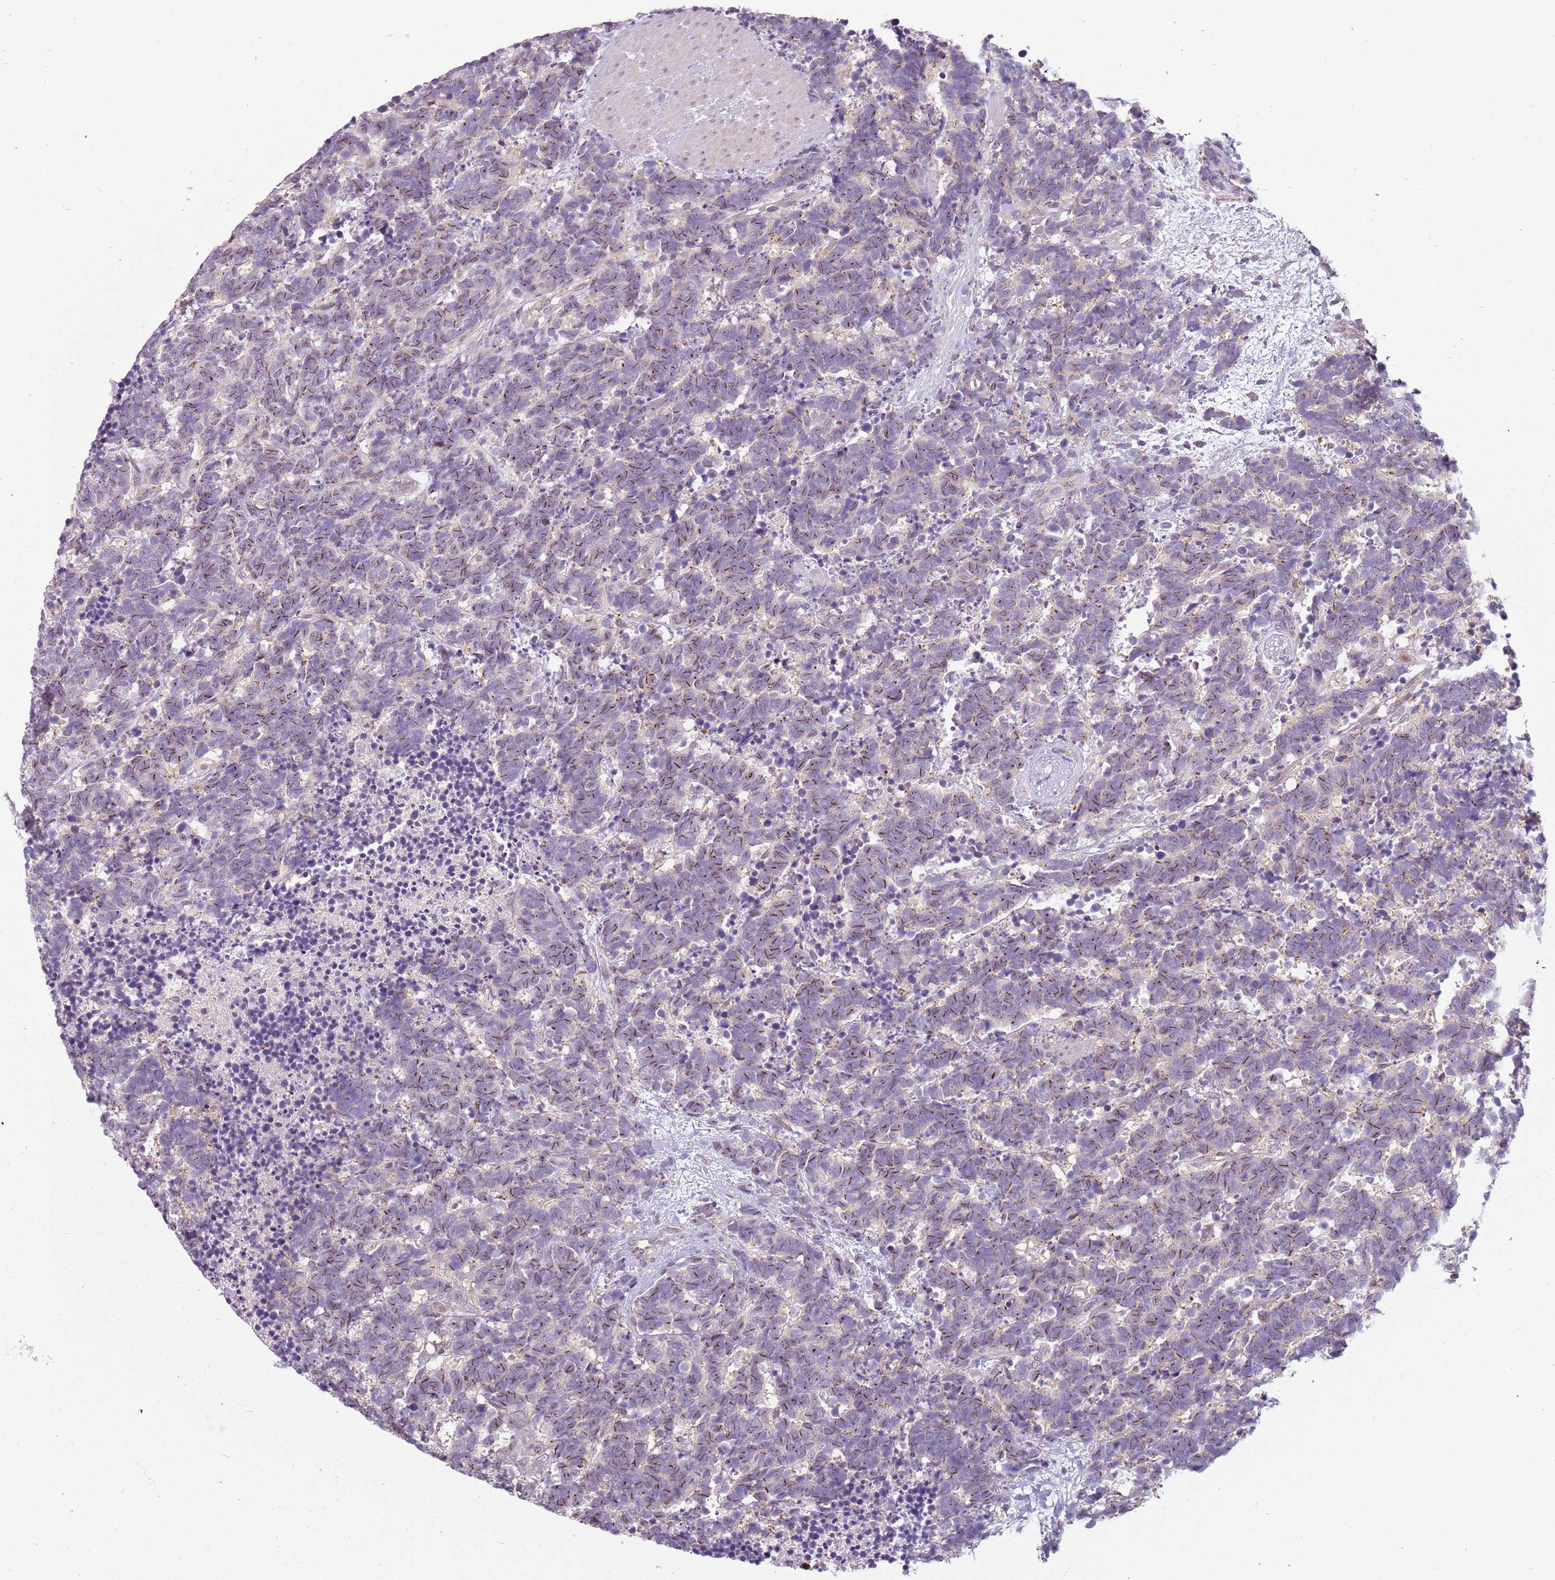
{"staining": {"intensity": "moderate", "quantity": ">75%", "location": "cytoplasmic/membranous"}, "tissue": "carcinoid", "cell_type": "Tumor cells", "image_type": "cancer", "snomed": [{"axis": "morphology", "description": "Carcinoma, NOS"}, {"axis": "morphology", "description": "Carcinoid, malignant, NOS"}, {"axis": "topography", "description": "Prostate"}], "caption": "Immunohistochemistry histopathology image of neoplastic tissue: human carcinoid (malignant) stained using immunohistochemistry (IHC) demonstrates medium levels of moderate protein expression localized specifically in the cytoplasmic/membranous of tumor cells, appearing as a cytoplasmic/membranous brown color.", "gene": "DEFB116", "patient": {"sex": "male", "age": 57}}